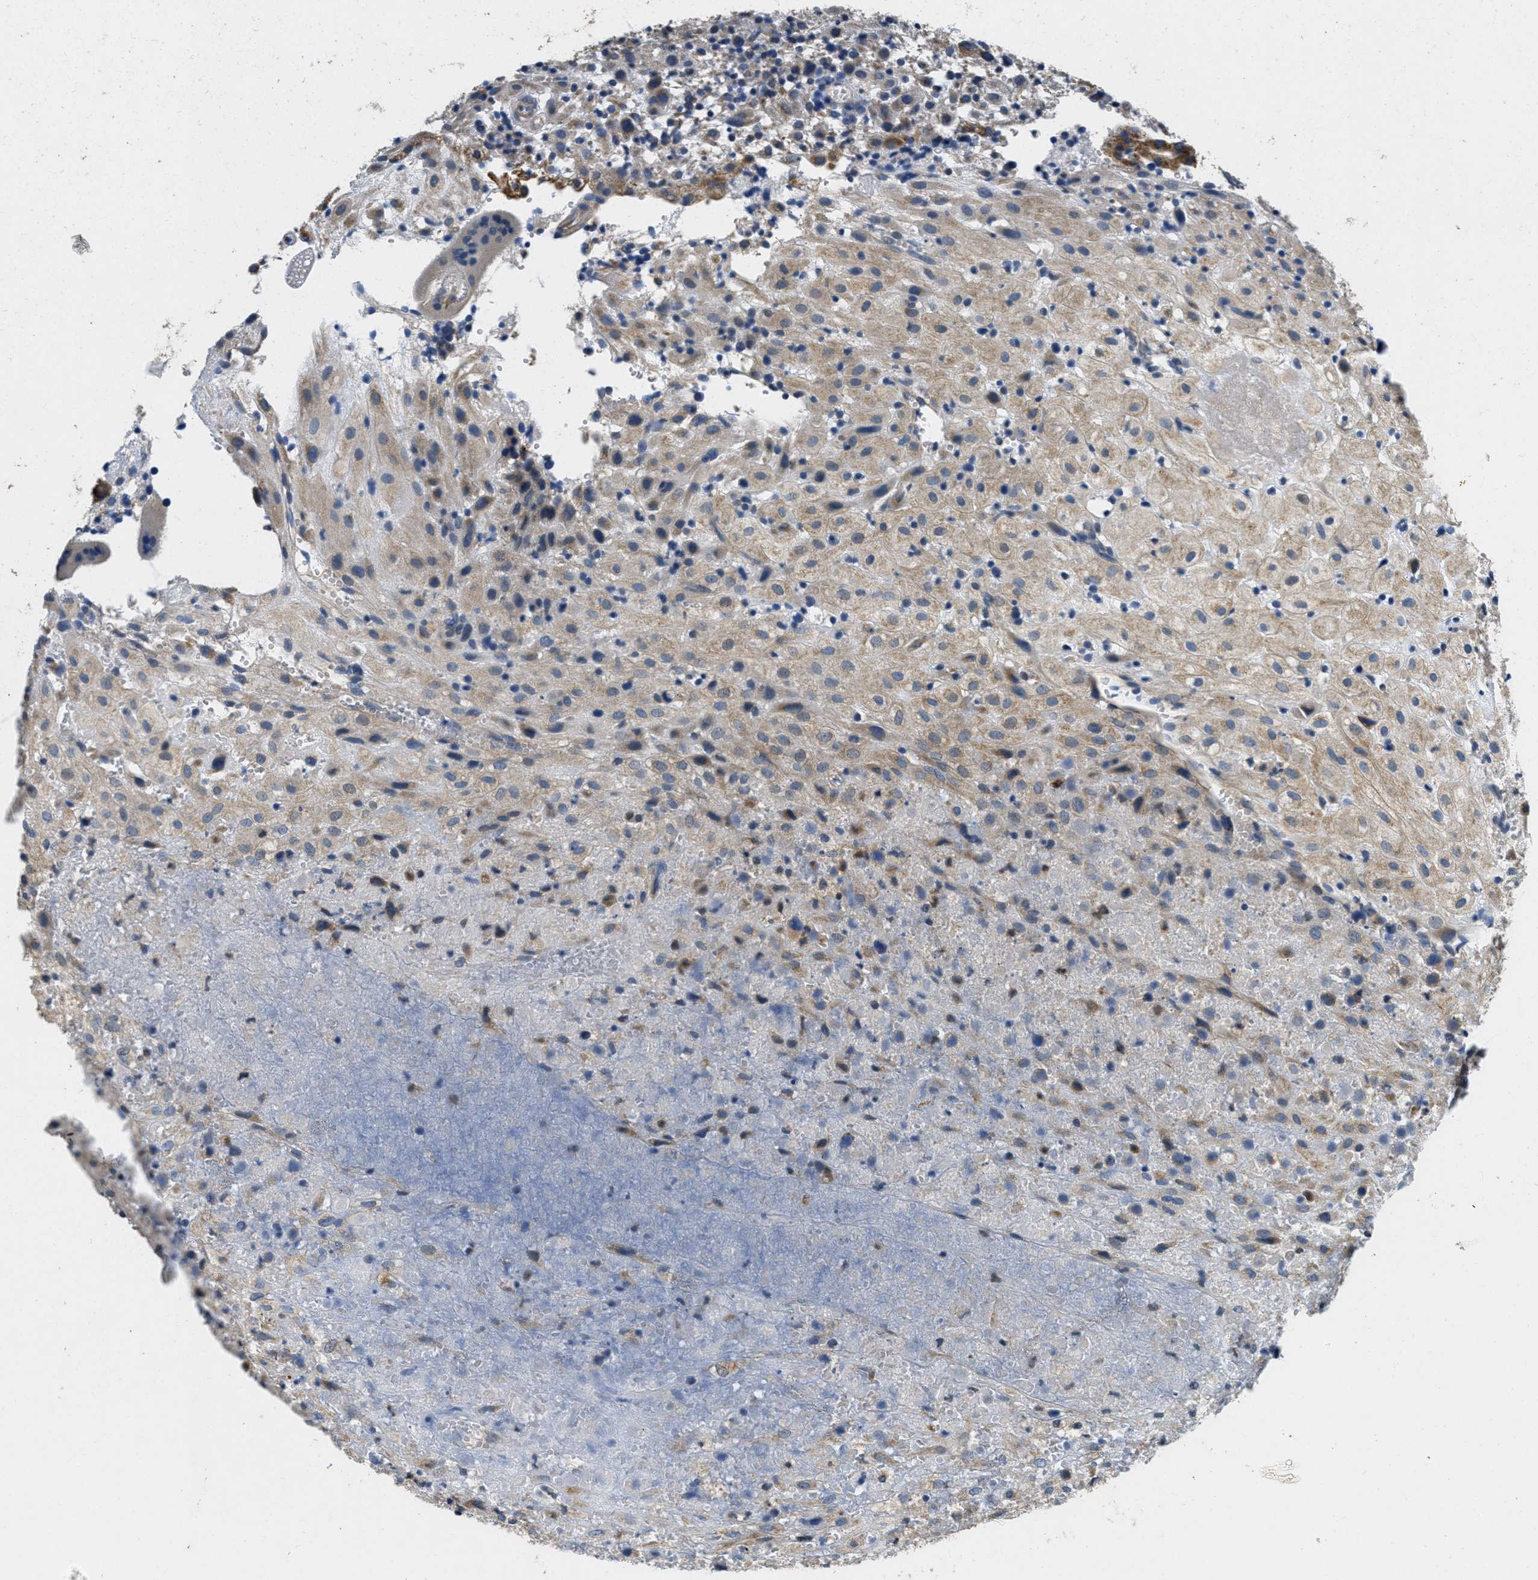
{"staining": {"intensity": "moderate", "quantity": ">75%", "location": "cytoplasmic/membranous"}, "tissue": "placenta", "cell_type": "Decidual cells", "image_type": "normal", "snomed": [{"axis": "morphology", "description": "Normal tissue, NOS"}, {"axis": "topography", "description": "Placenta"}], "caption": "Immunohistochemistry staining of unremarkable placenta, which displays medium levels of moderate cytoplasmic/membranous staining in approximately >75% of decidual cells indicating moderate cytoplasmic/membranous protein positivity. The staining was performed using DAB (brown) for protein detection and nuclei were counterstained in hematoxylin (blue).", "gene": "TOMM70", "patient": {"sex": "female", "age": 18}}